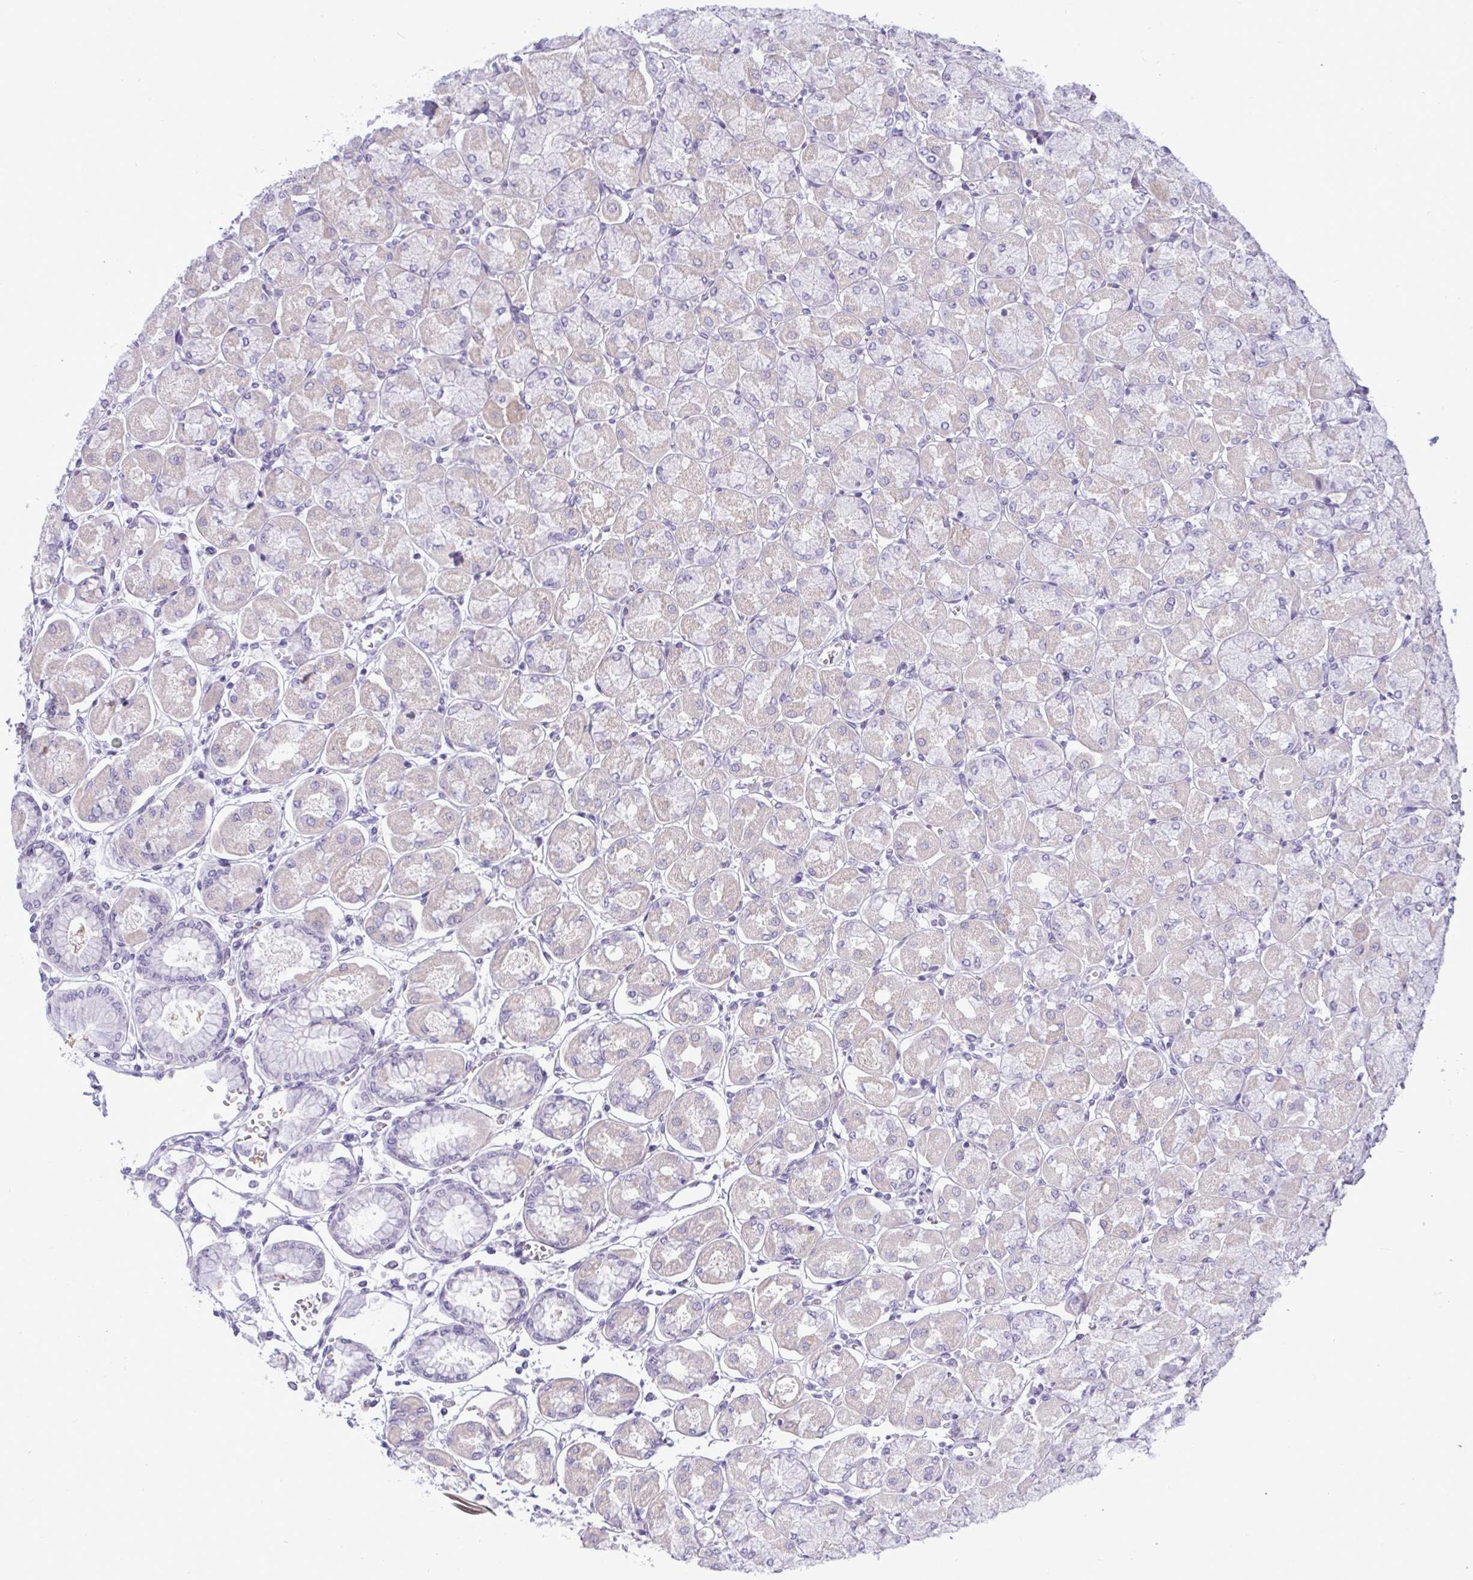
{"staining": {"intensity": "weak", "quantity": "25%-75%", "location": "cytoplasmic/membranous"}, "tissue": "stomach", "cell_type": "Glandular cells", "image_type": "normal", "snomed": [{"axis": "morphology", "description": "Normal tissue, NOS"}, {"axis": "topography", "description": "Stomach, upper"}], "caption": "This photomicrograph displays IHC staining of benign stomach, with low weak cytoplasmic/membranous staining in approximately 25%-75% of glandular cells.", "gene": "EPOP", "patient": {"sex": "female", "age": 56}}